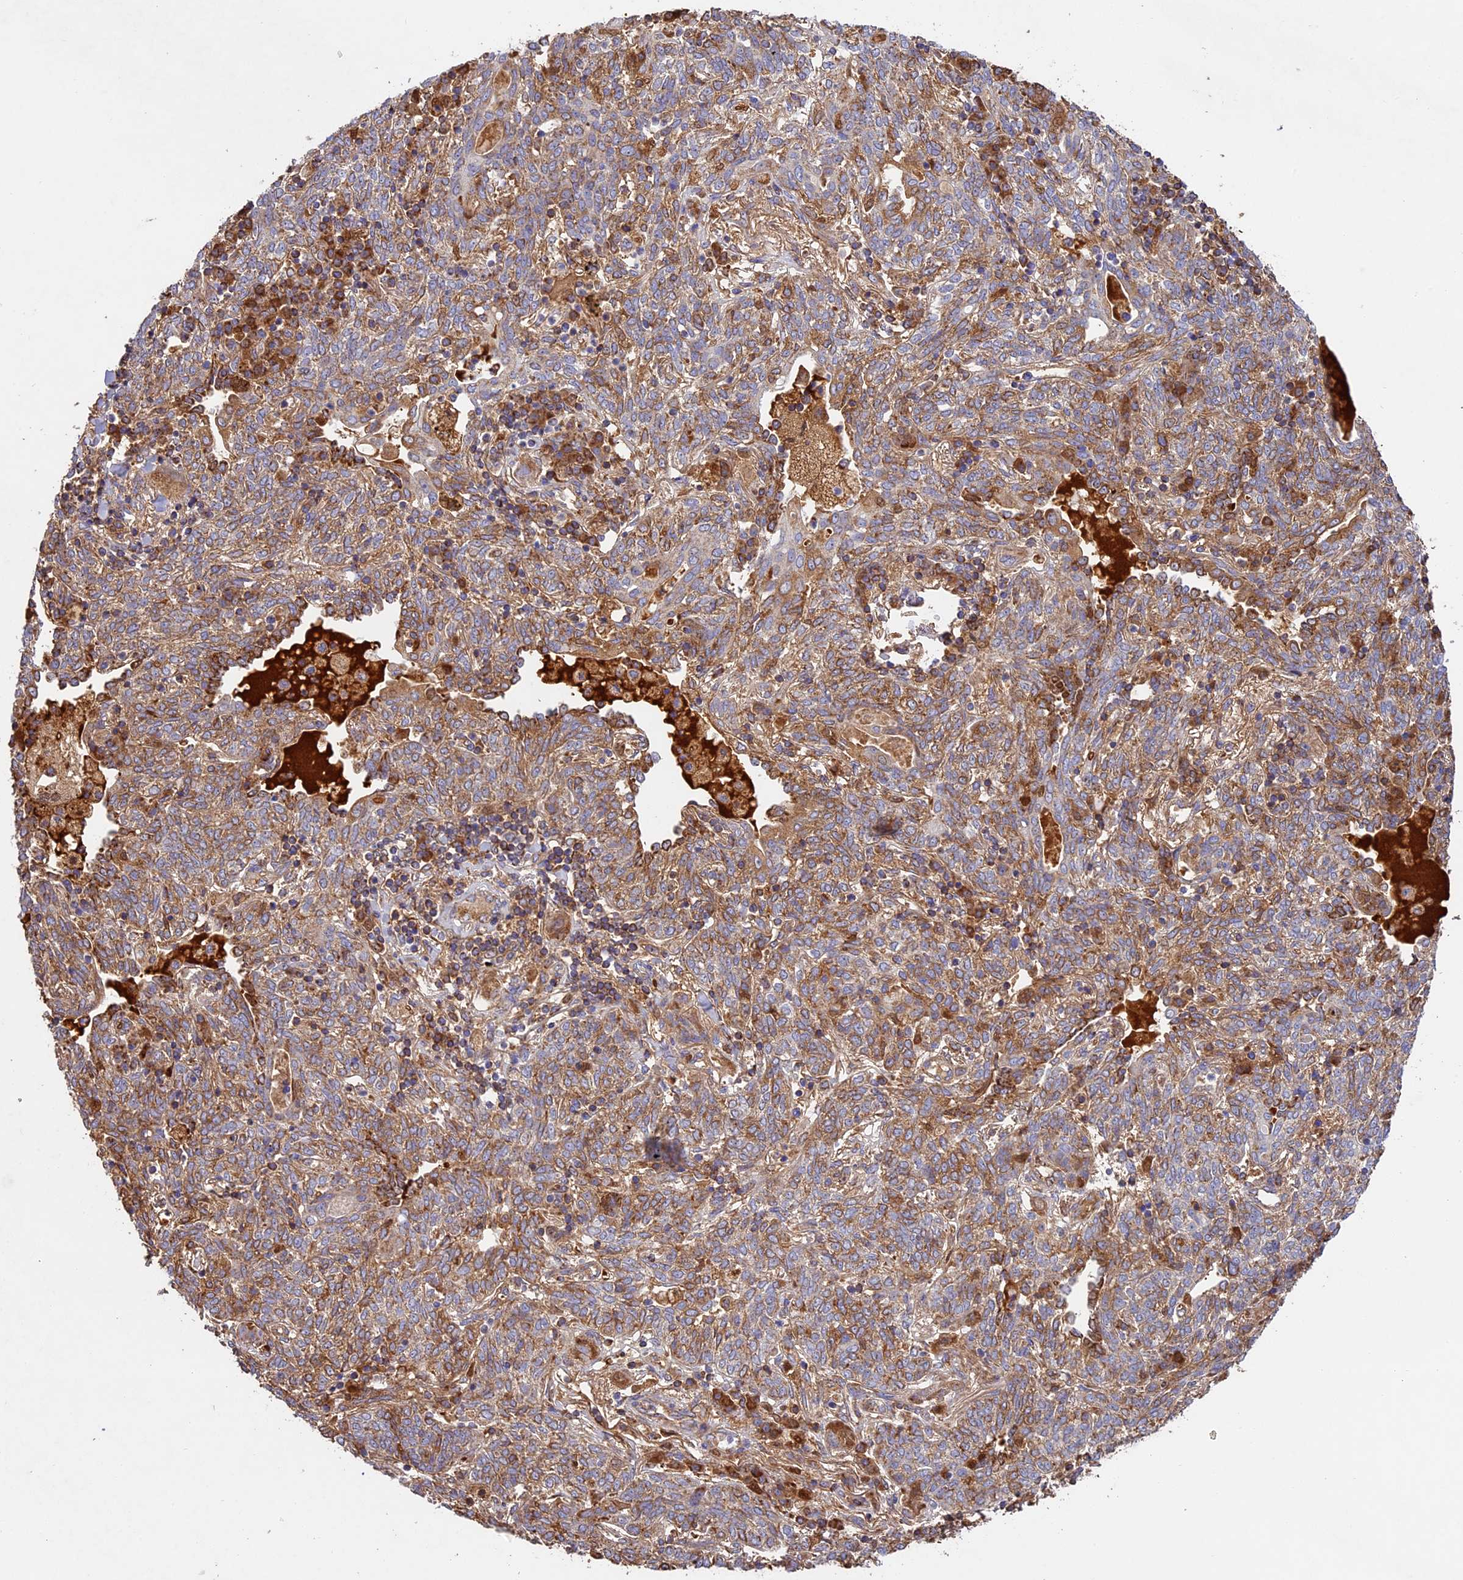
{"staining": {"intensity": "moderate", "quantity": ">75%", "location": "cytoplasmic/membranous"}, "tissue": "lung cancer", "cell_type": "Tumor cells", "image_type": "cancer", "snomed": [{"axis": "morphology", "description": "Squamous cell carcinoma, NOS"}, {"axis": "topography", "description": "Lung"}], "caption": "The immunohistochemical stain labels moderate cytoplasmic/membranous expression in tumor cells of lung cancer (squamous cell carcinoma) tissue.", "gene": "OCEL1", "patient": {"sex": "female", "age": 70}}